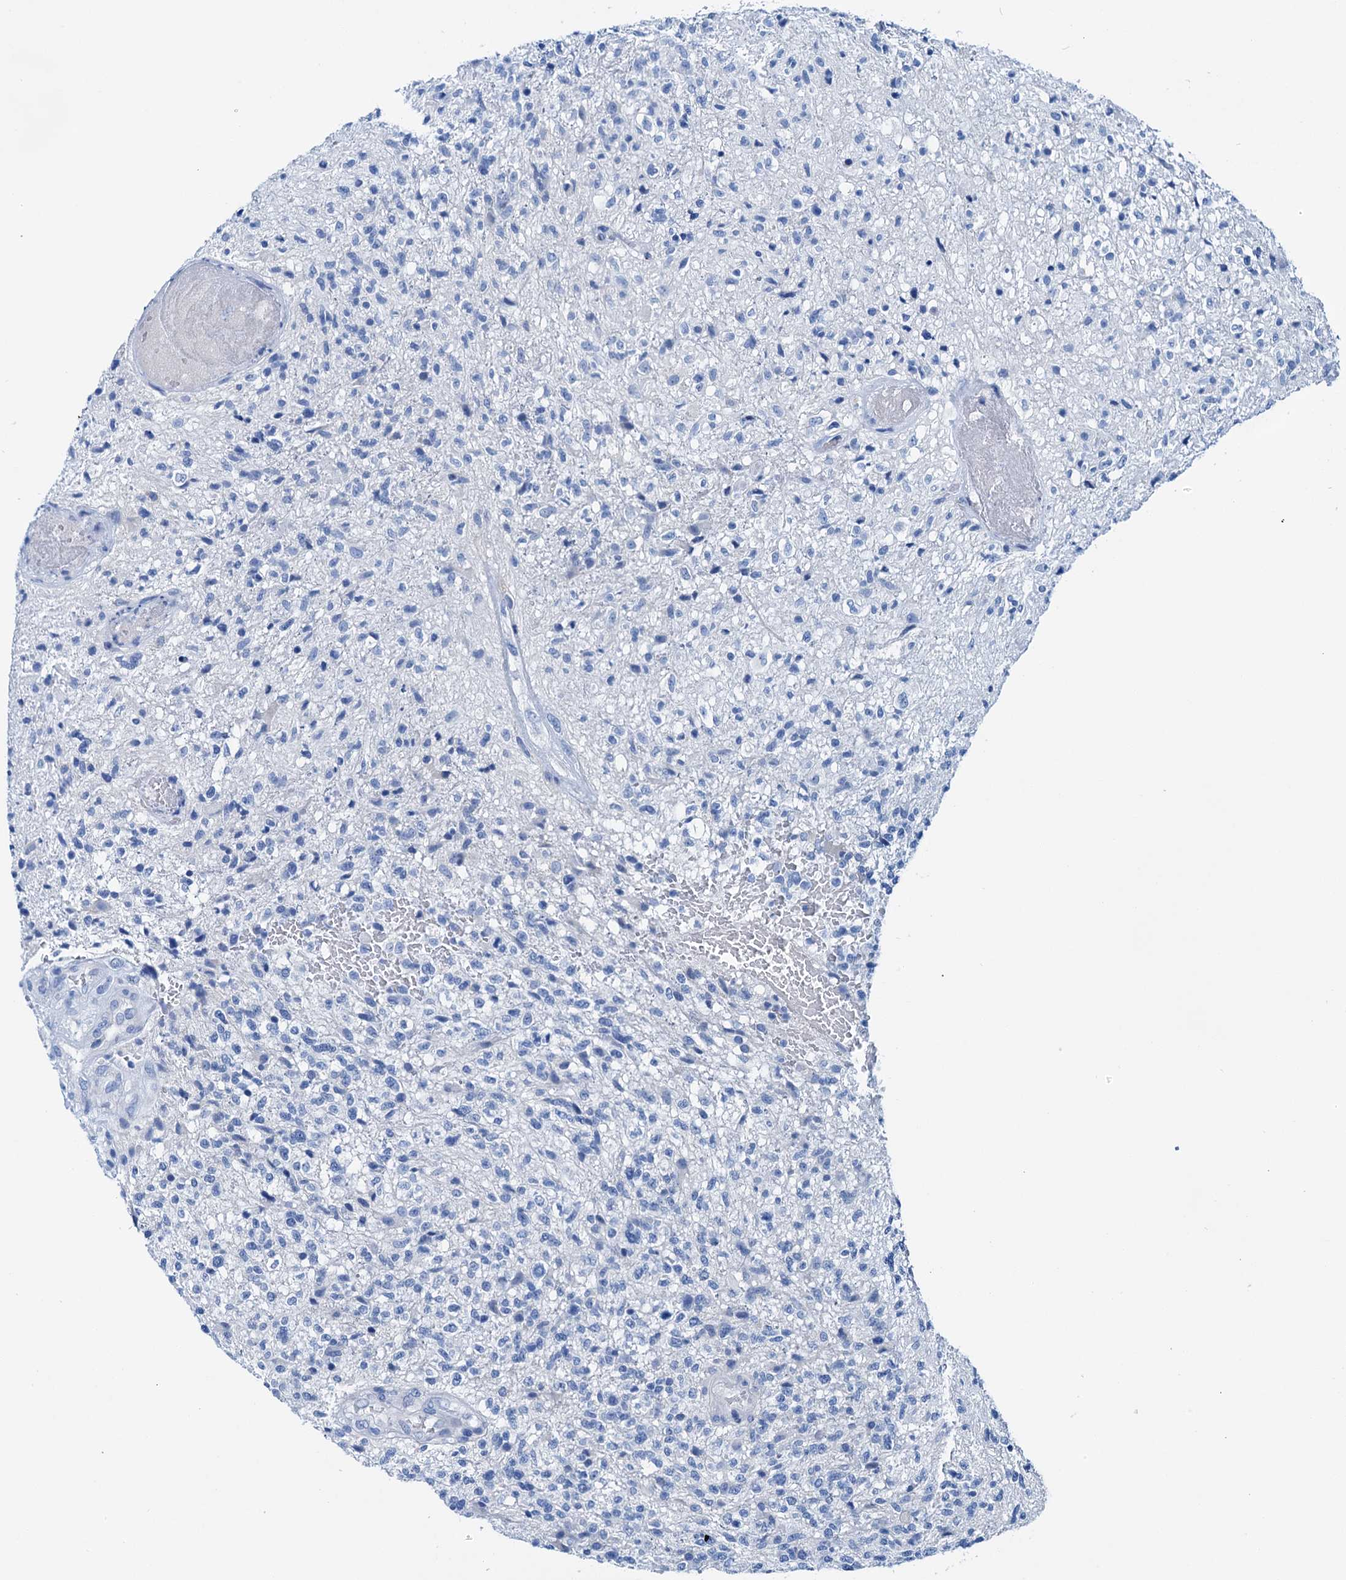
{"staining": {"intensity": "negative", "quantity": "none", "location": "none"}, "tissue": "glioma", "cell_type": "Tumor cells", "image_type": "cancer", "snomed": [{"axis": "morphology", "description": "Glioma, malignant, High grade"}, {"axis": "topography", "description": "Brain"}], "caption": "Immunohistochemical staining of glioma shows no significant expression in tumor cells.", "gene": "KNDC1", "patient": {"sex": "male", "age": 56}}